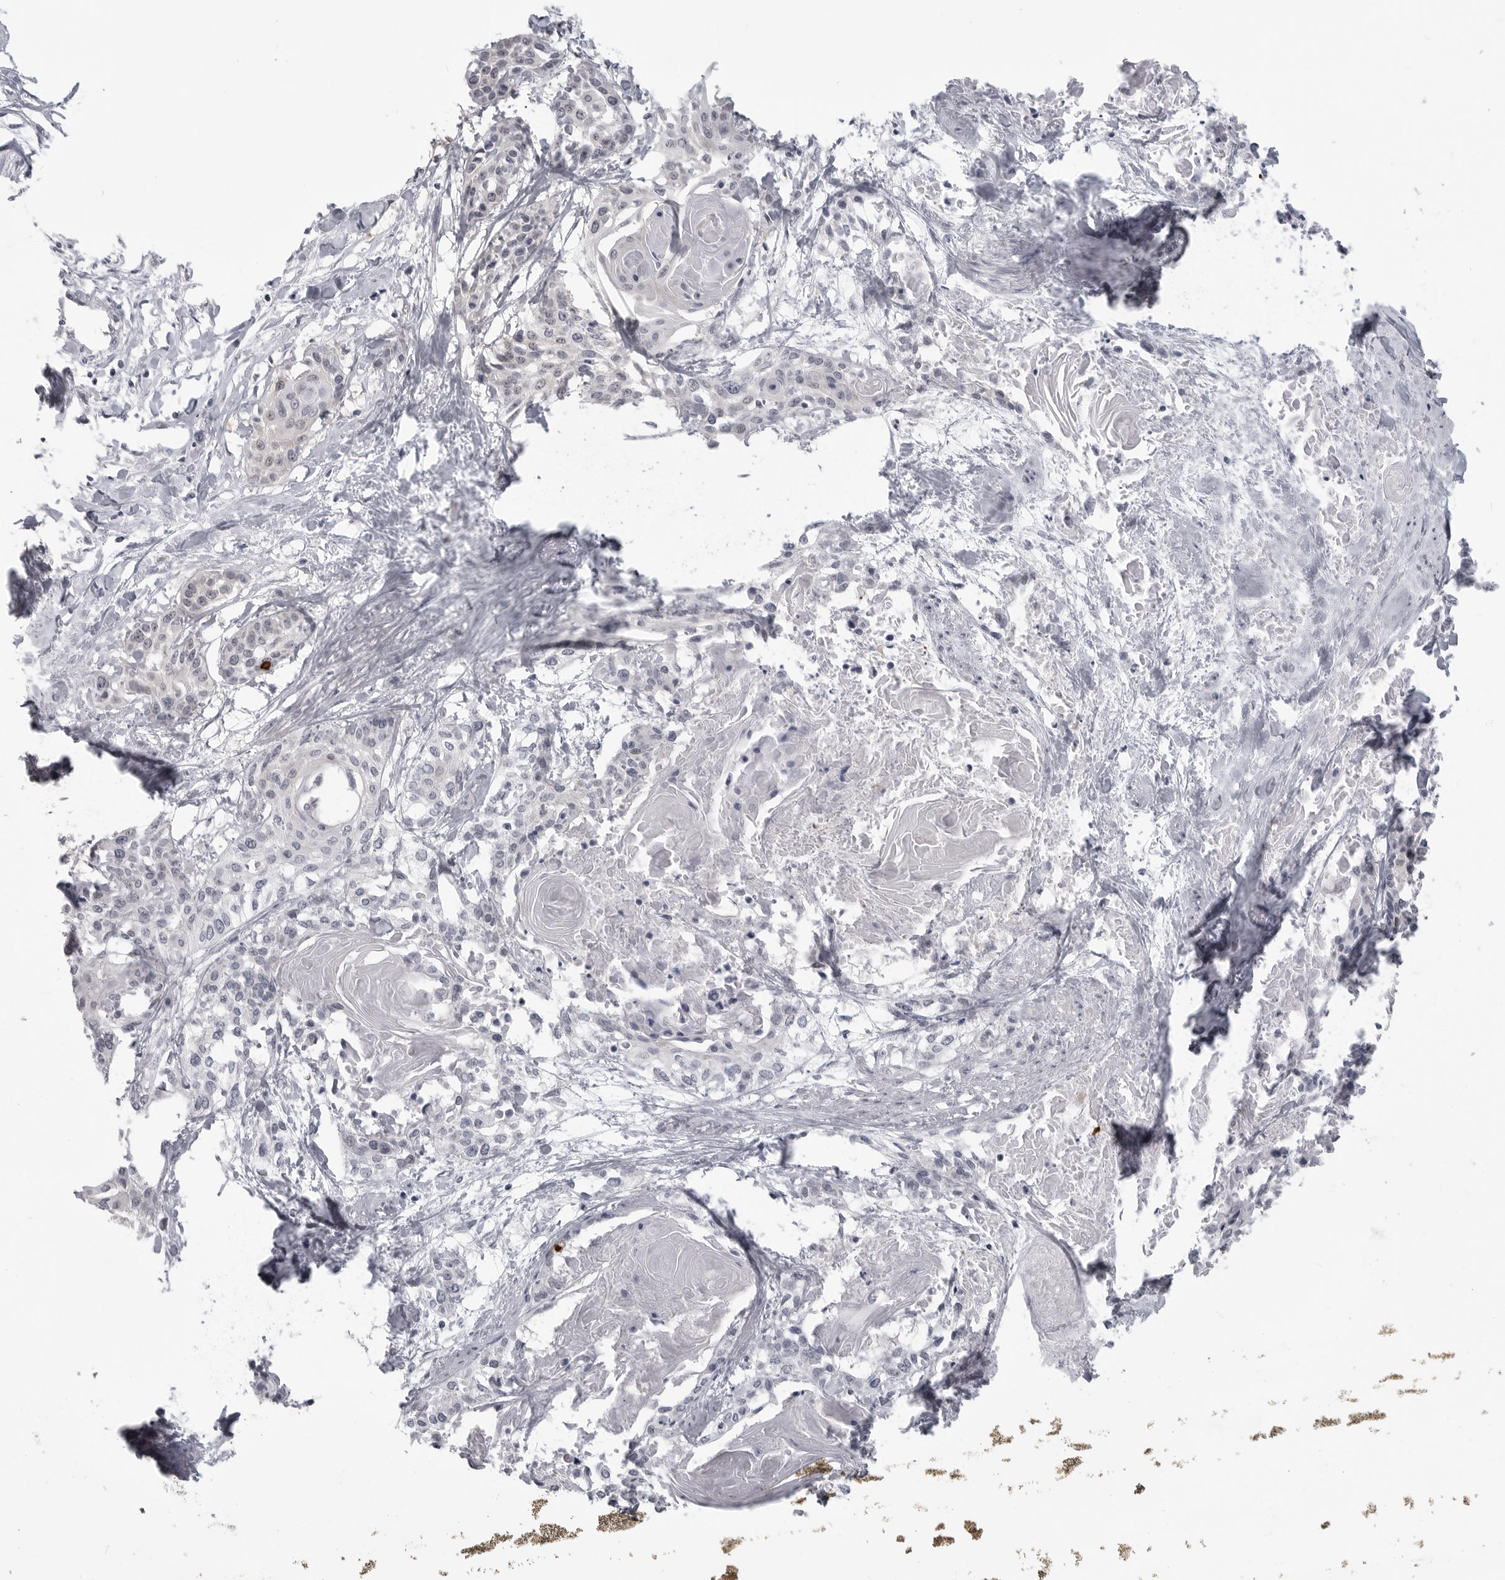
{"staining": {"intensity": "negative", "quantity": "none", "location": "none"}, "tissue": "cervical cancer", "cell_type": "Tumor cells", "image_type": "cancer", "snomed": [{"axis": "morphology", "description": "Squamous cell carcinoma, NOS"}, {"axis": "topography", "description": "Cervix"}], "caption": "This is an IHC micrograph of cervical cancer. There is no expression in tumor cells.", "gene": "PNPO", "patient": {"sex": "female", "age": 57}}